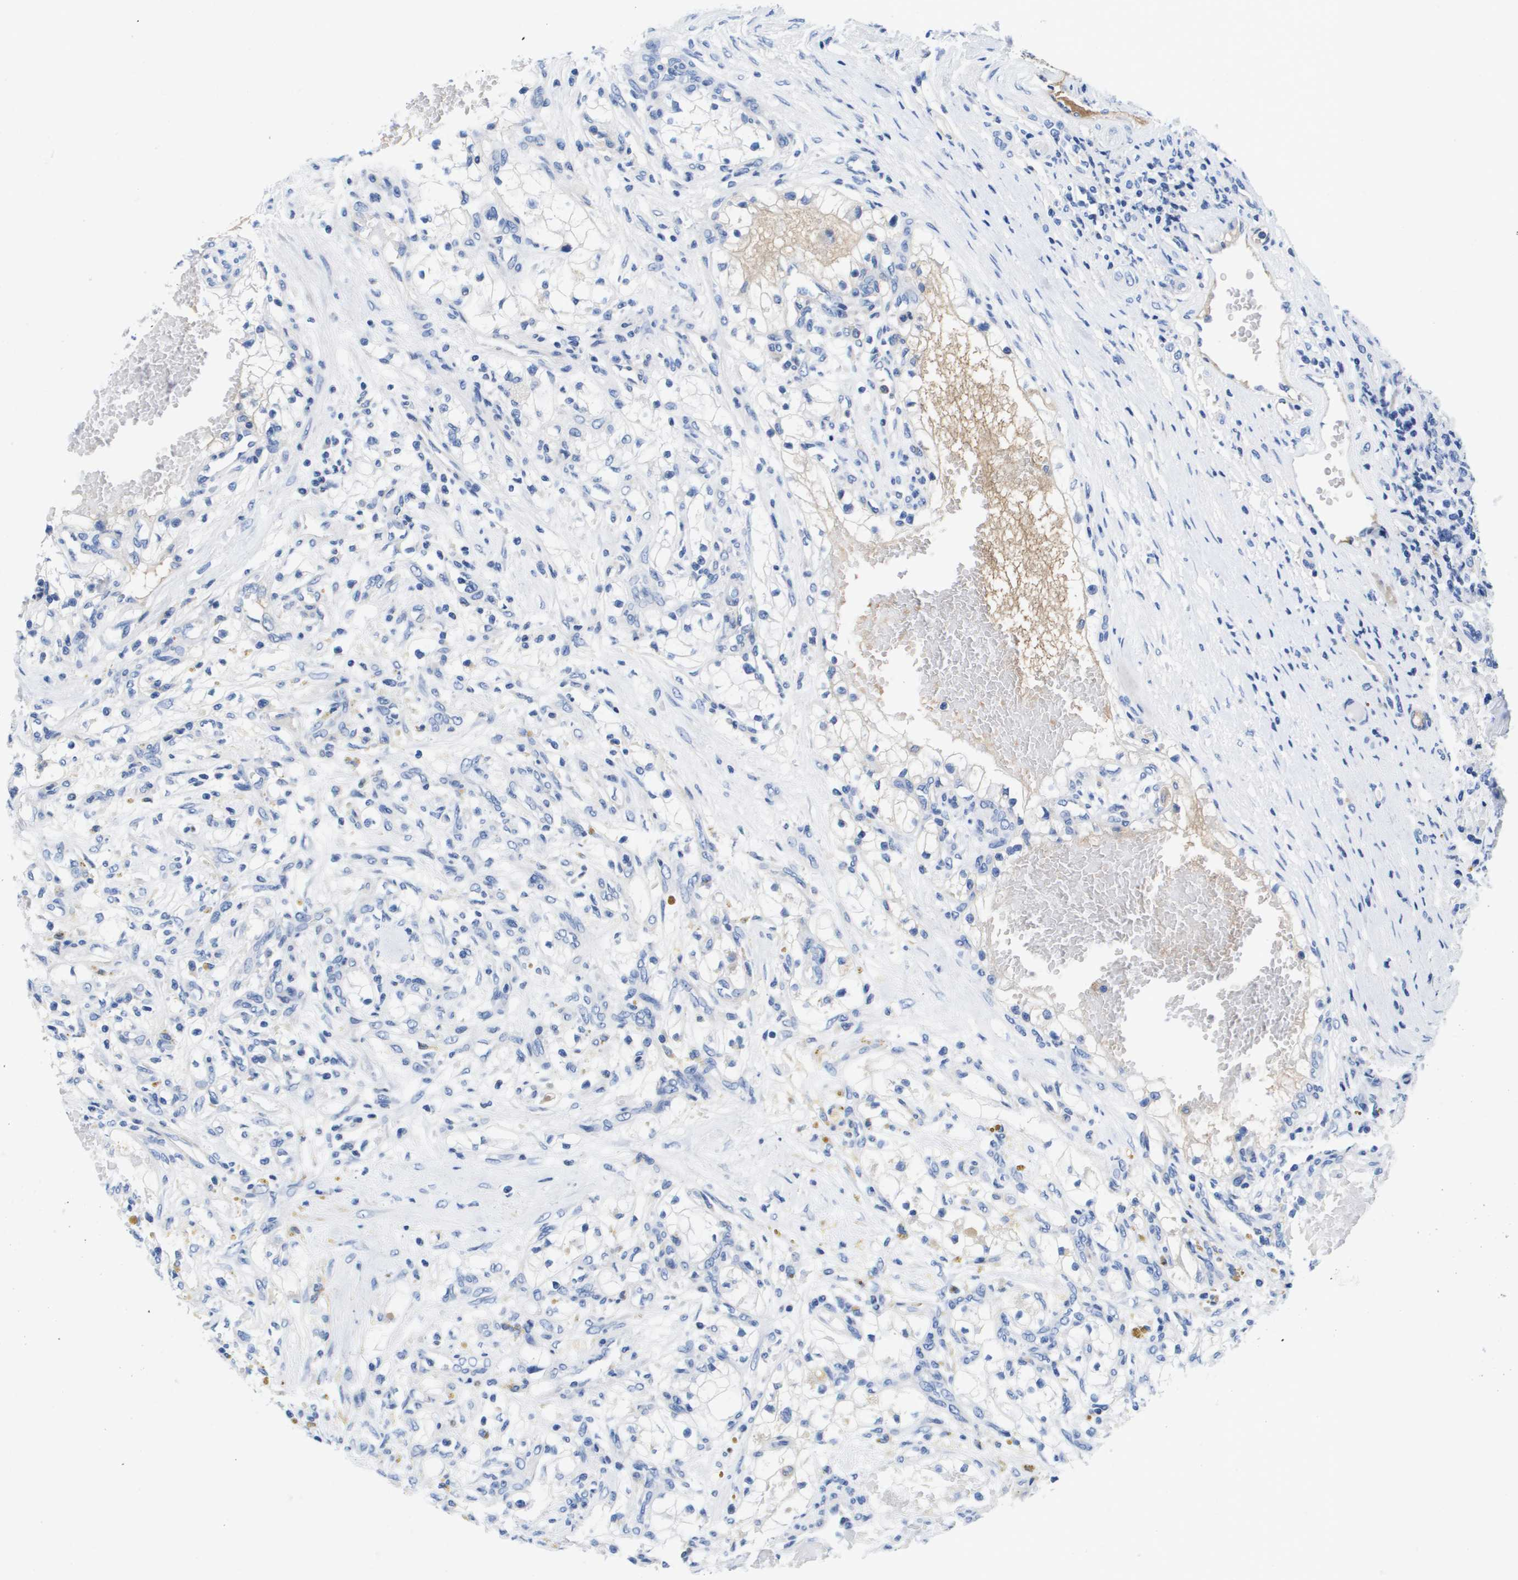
{"staining": {"intensity": "negative", "quantity": "none", "location": "none"}, "tissue": "renal cancer", "cell_type": "Tumor cells", "image_type": "cancer", "snomed": [{"axis": "morphology", "description": "Adenocarcinoma, NOS"}, {"axis": "topography", "description": "Kidney"}], "caption": "Tumor cells are negative for brown protein staining in adenocarcinoma (renal).", "gene": "APOA1", "patient": {"sex": "male", "age": 68}}